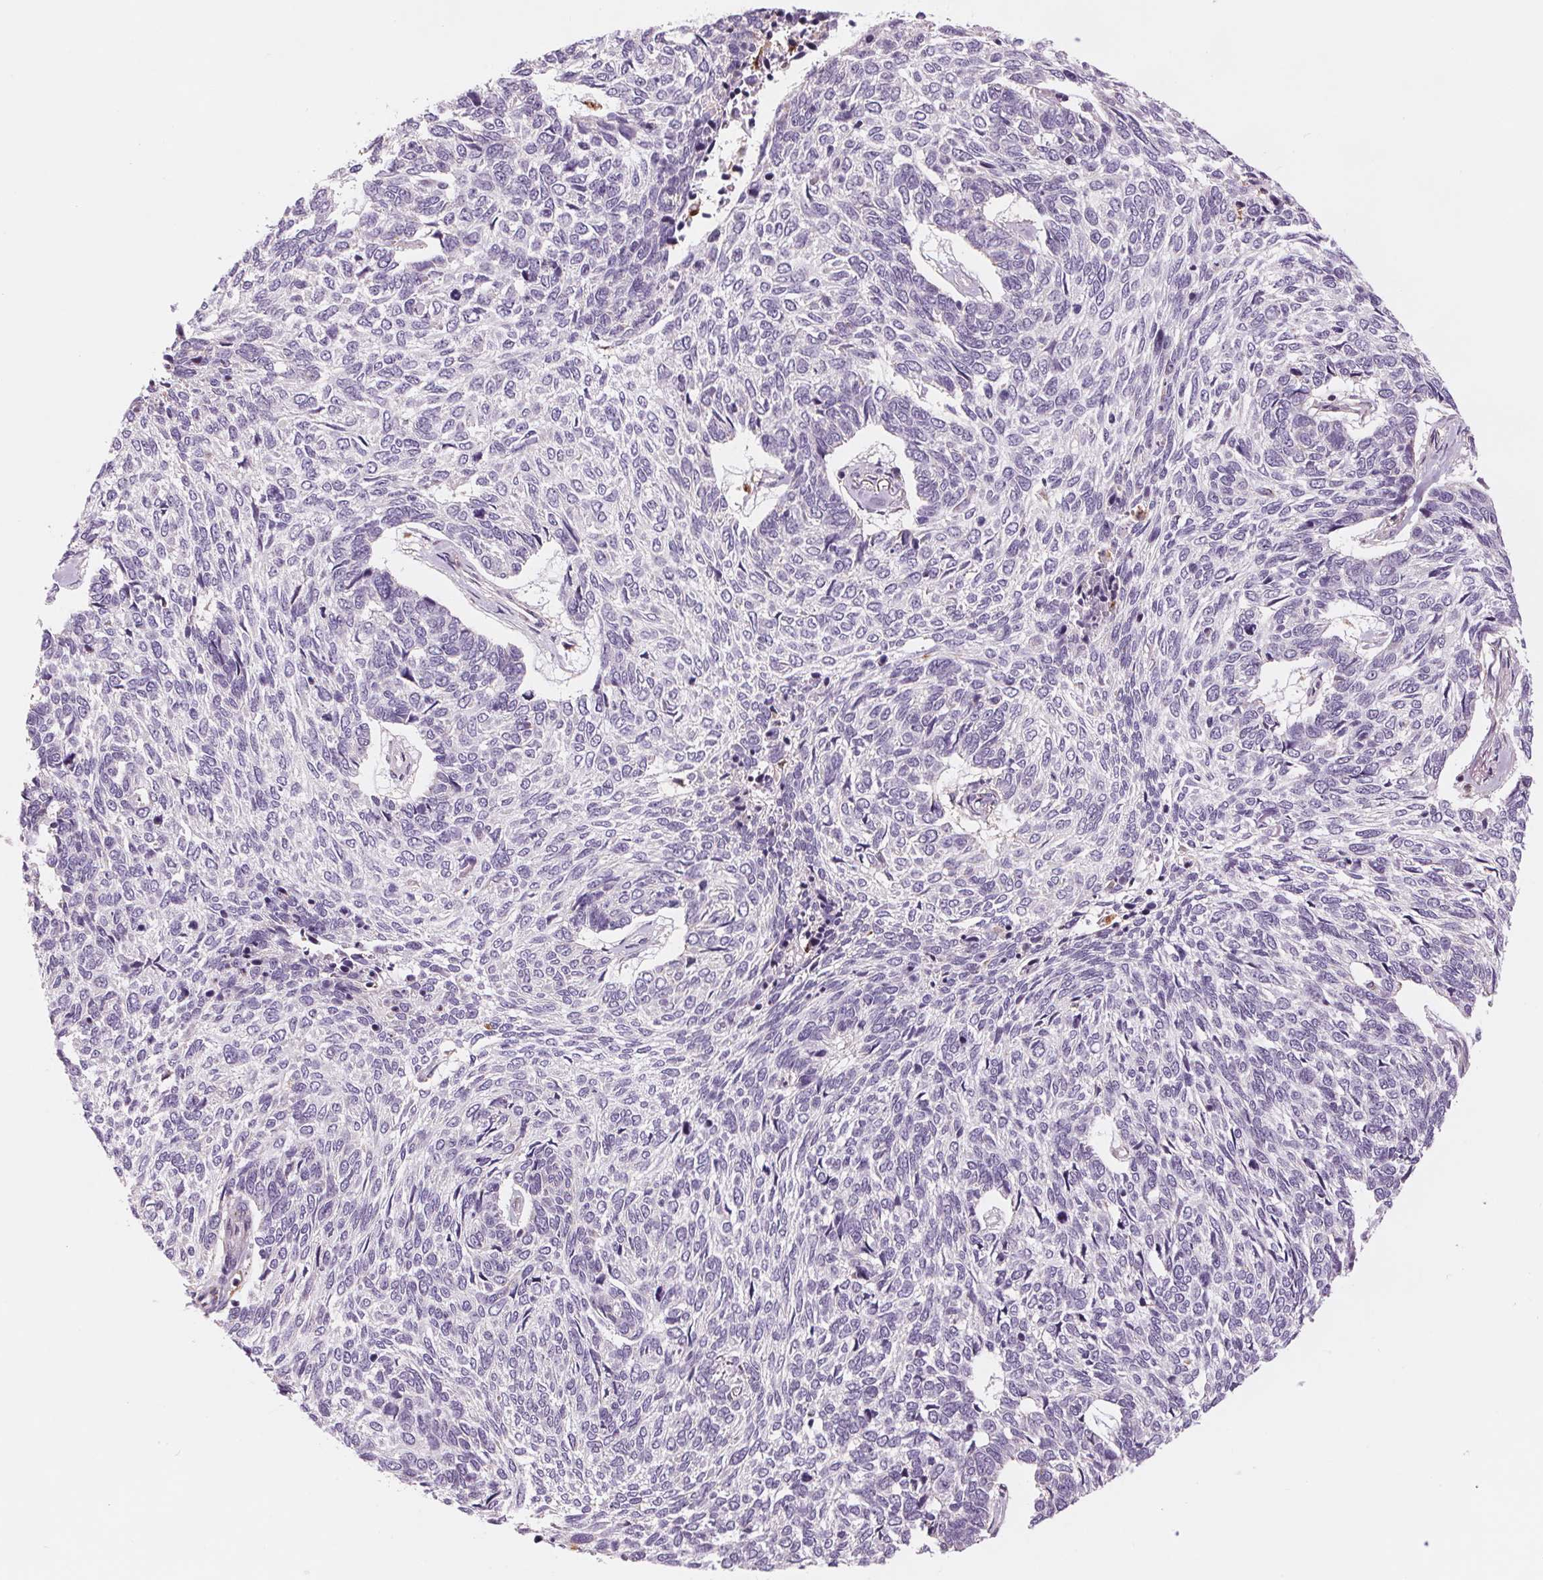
{"staining": {"intensity": "negative", "quantity": "none", "location": "none"}, "tissue": "skin cancer", "cell_type": "Tumor cells", "image_type": "cancer", "snomed": [{"axis": "morphology", "description": "Basal cell carcinoma"}, {"axis": "topography", "description": "Skin"}], "caption": "A high-resolution image shows IHC staining of skin basal cell carcinoma, which displays no significant positivity in tumor cells. (Stains: DAB IHC with hematoxylin counter stain, Microscopy: brightfield microscopy at high magnification).", "gene": "SAMD5", "patient": {"sex": "female", "age": 65}}